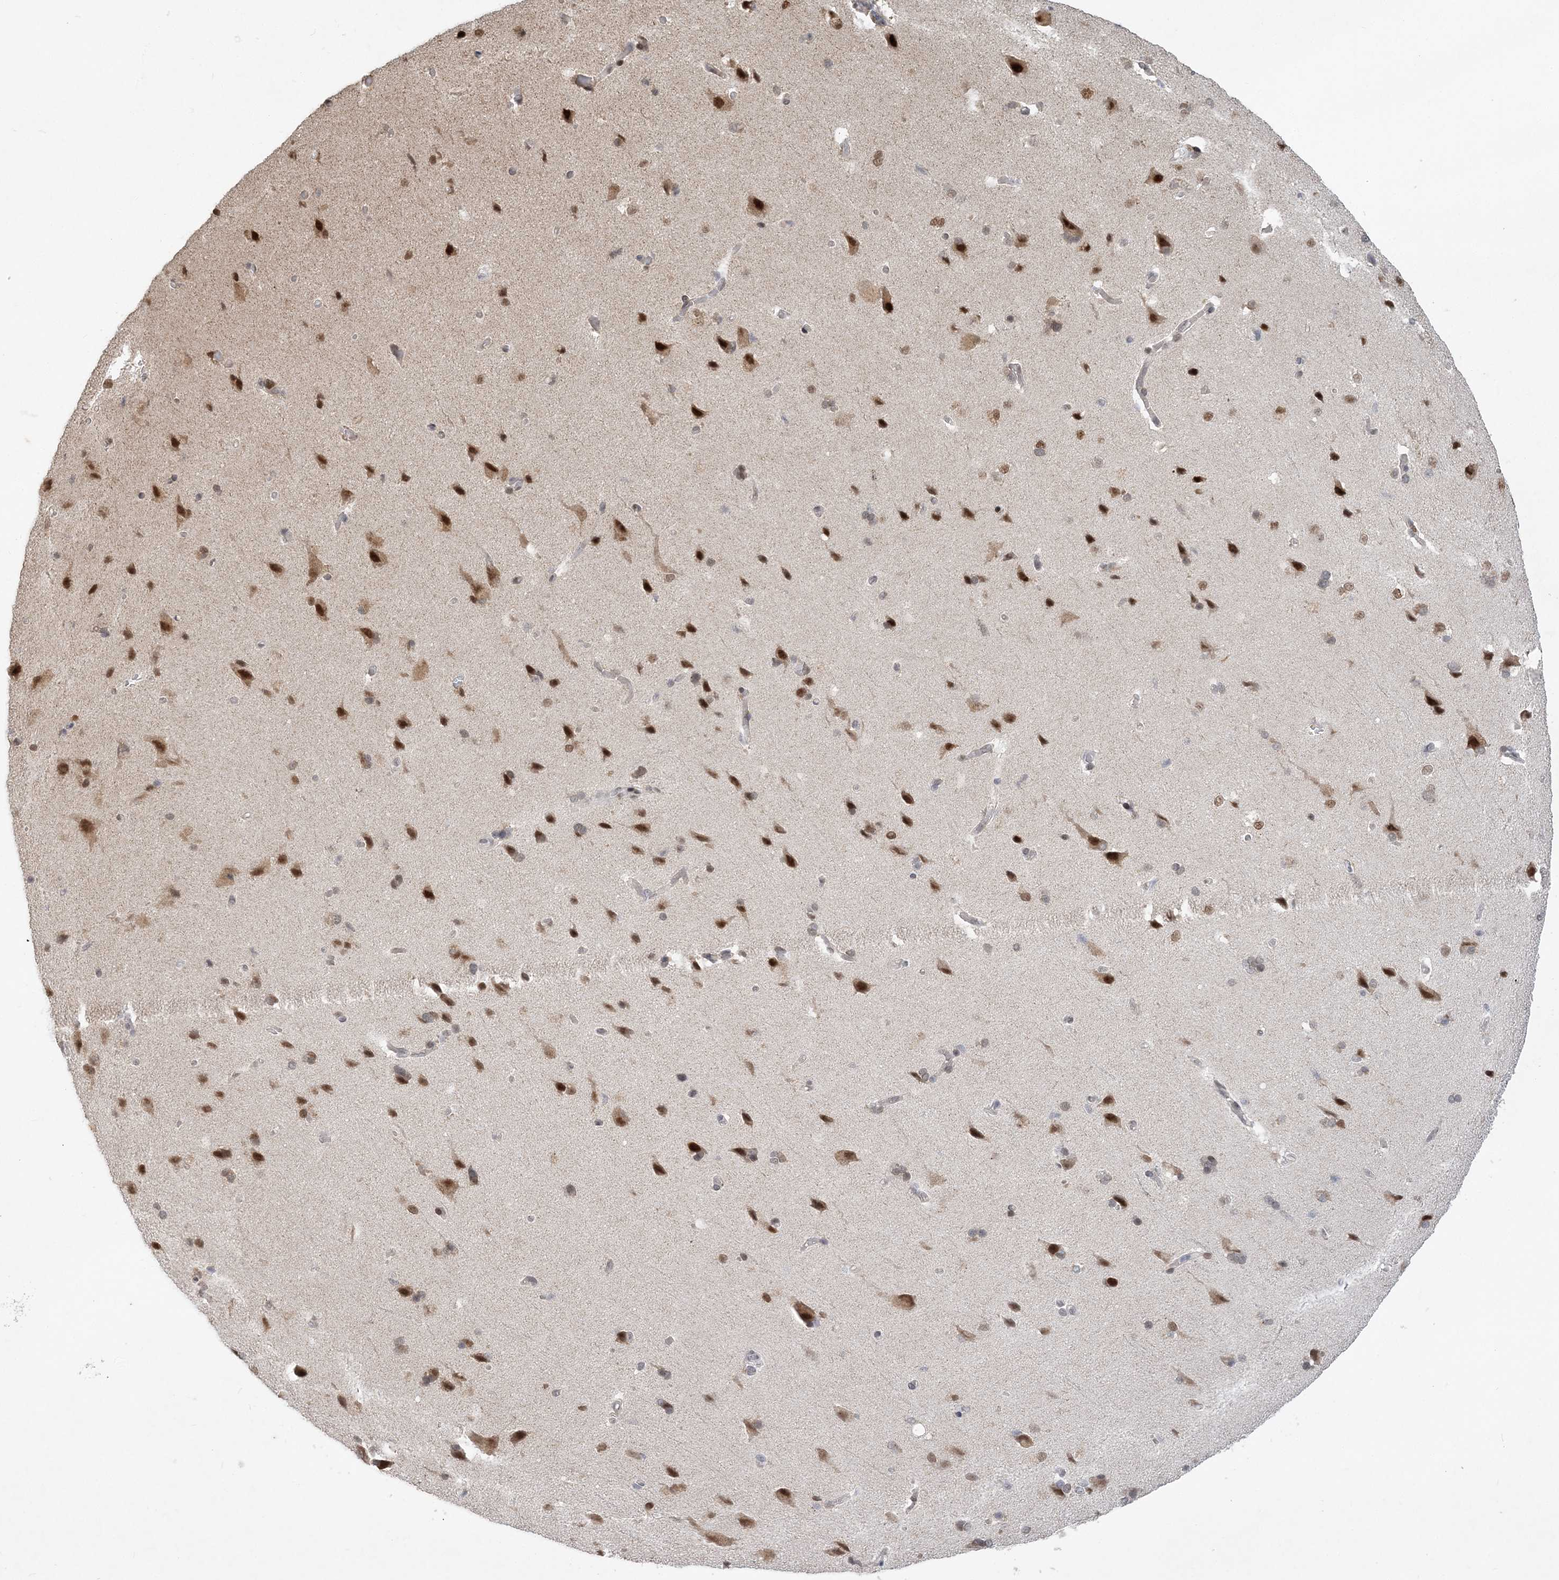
{"staining": {"intensity": "weak", "quantity": "<25%", "location": "nuclear"}, "tissue": "cerebral cortex", "cell_type": "Endothelial cells", "image_type": "normal", "snomed": [{"axis": "morphology", "description": "Normal tissue, NOS"}, {"axis": "topography", "description": "Cerebral cortex"}], "caption": "This is a image of immunohistochemistry staining of normal cerebral cortex, which shows no expression in endothelial cells.", "gene": "WAC", "patient": {"sex": "male", "age": 62}}